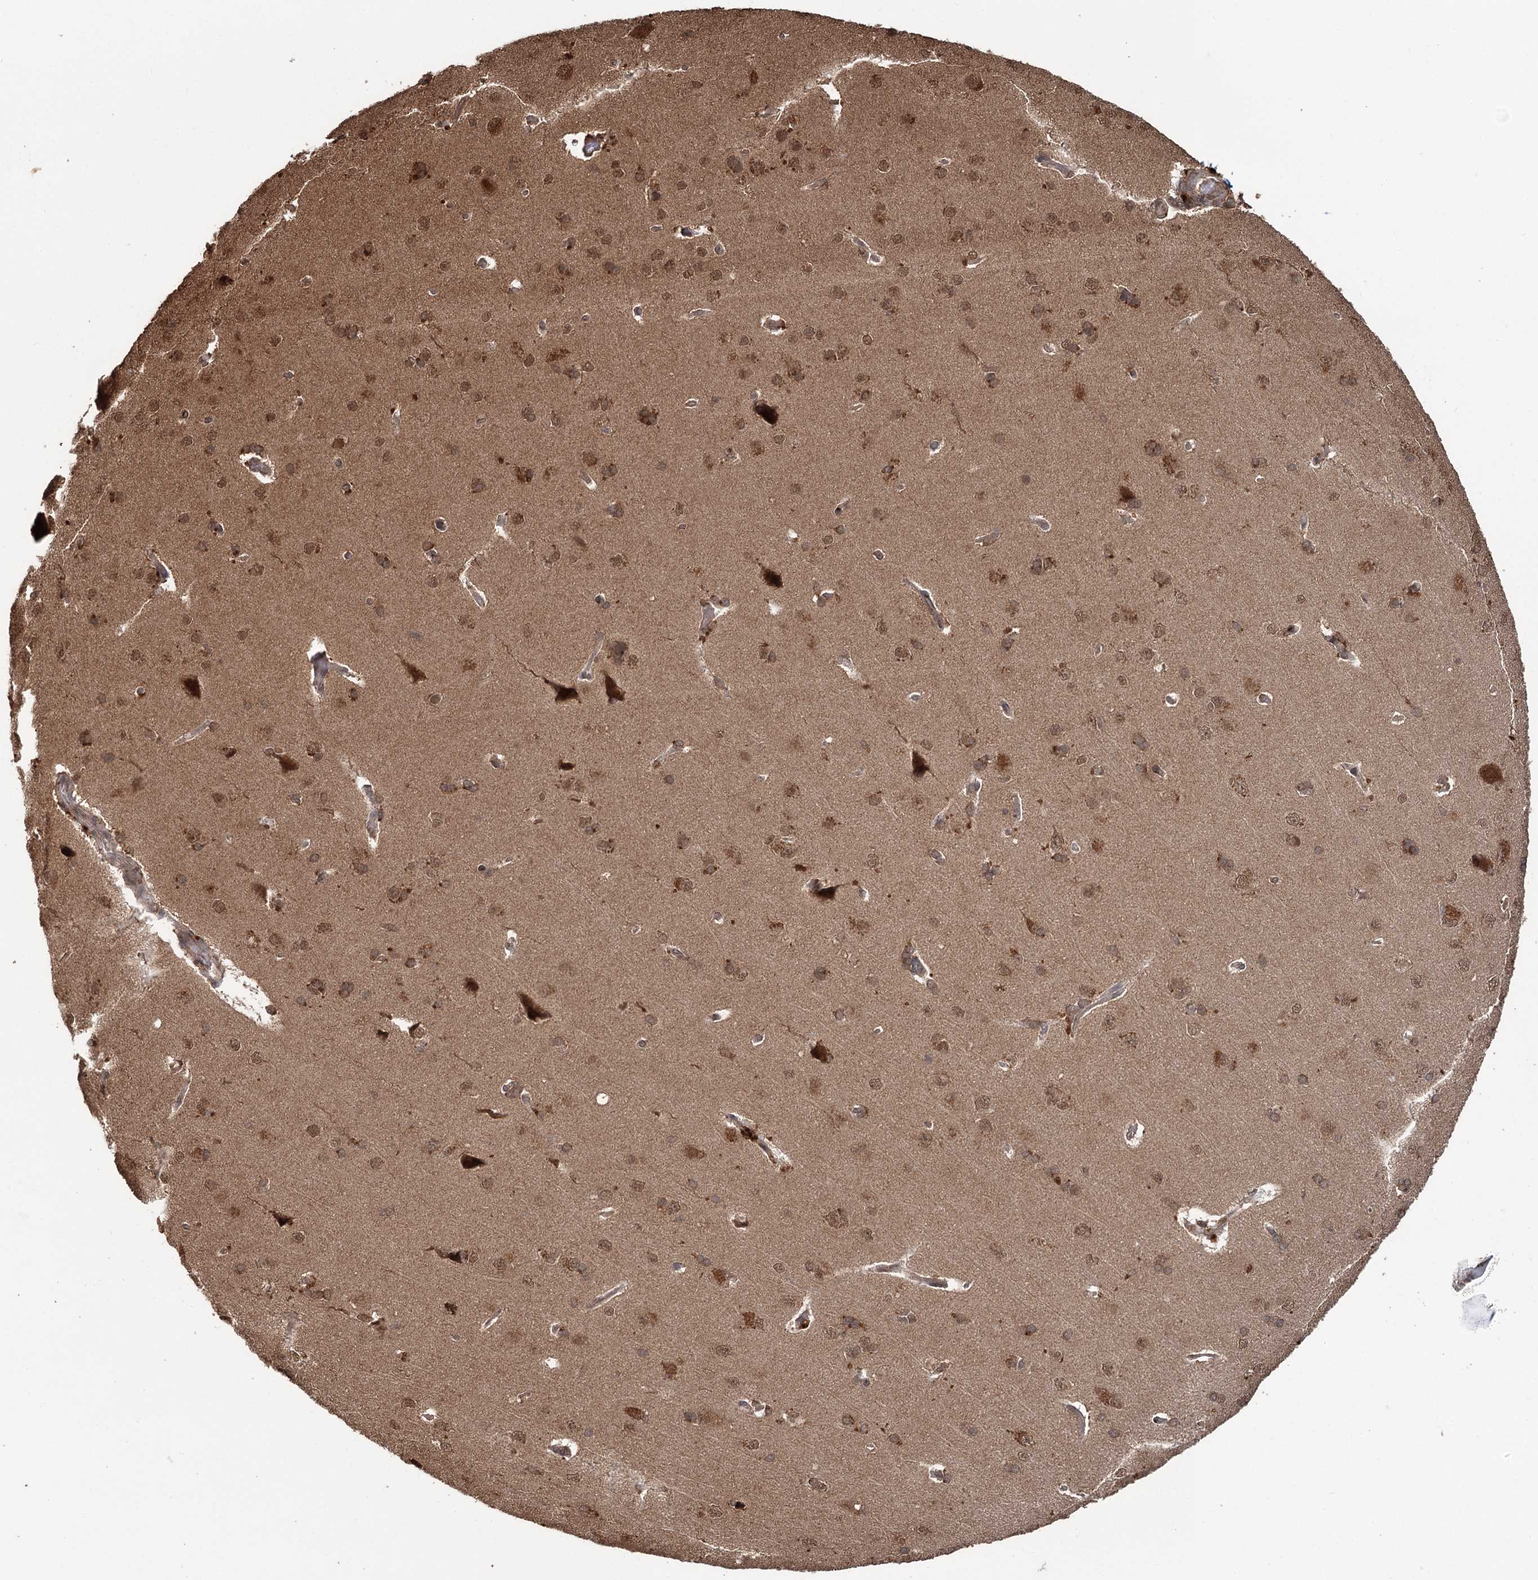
{"staining": {"intensity": "negative", "quantity": "none", "location": "none"}, "tissue": "cerebral cortex", "cell_type": "Endothelial cells", "image_type": "normal", "snomed": [{"axis": "morphology", "description": "Normal tissue, NOS"}, {"axis": "topography", "description": "Cerebral cortex"}], "caption": "This is an immunohistochemistry histopathology image of benign cerebral cortex. There is no staining in endothelial cells.", "gene": "N6AMT1", "patient": {"sex": "male", "age": 62}}